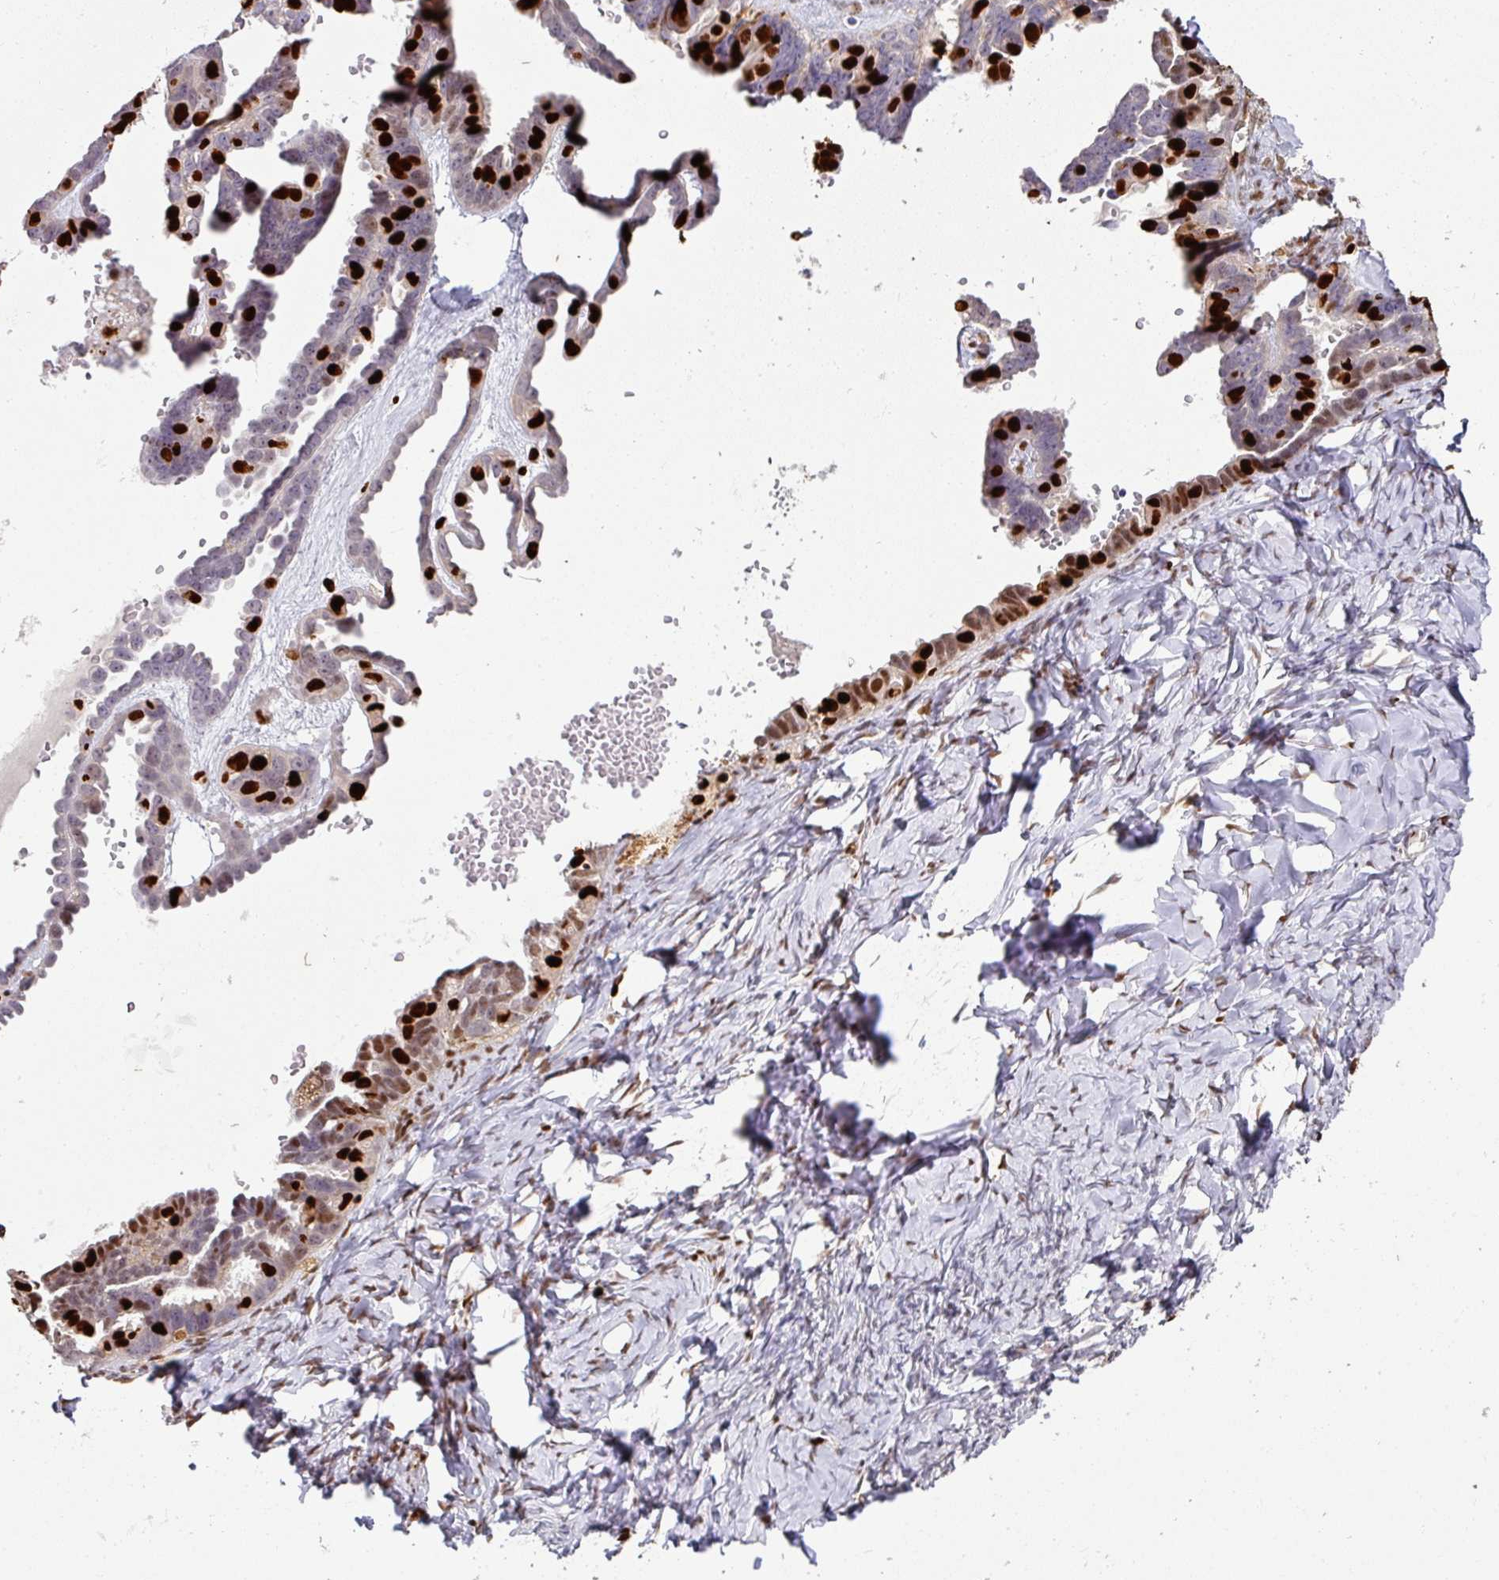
{"staining": {"intensity": "strong", "quantity": "25%-75%", "location": "nuclear"}, "tissue": "ovarian cancer", "cell_type": "Tumor cells", "image_type": "cancer", "snomed": [{"axis": "morphology", "description": "Cystadenocarcinoma, serous, NOS"}, {"axis": "topography", "description": "Ovary"}], "caption": "Strong nuclear positivity is appreciated in about 25%-75% of tumor cells in serous cystadenocarcinoma (ovarian). The protein is shown in brown color, while the nuclei are stained blue.", "gene": "SAMHD1", "patient": {"sex": "female", "age": 69}}